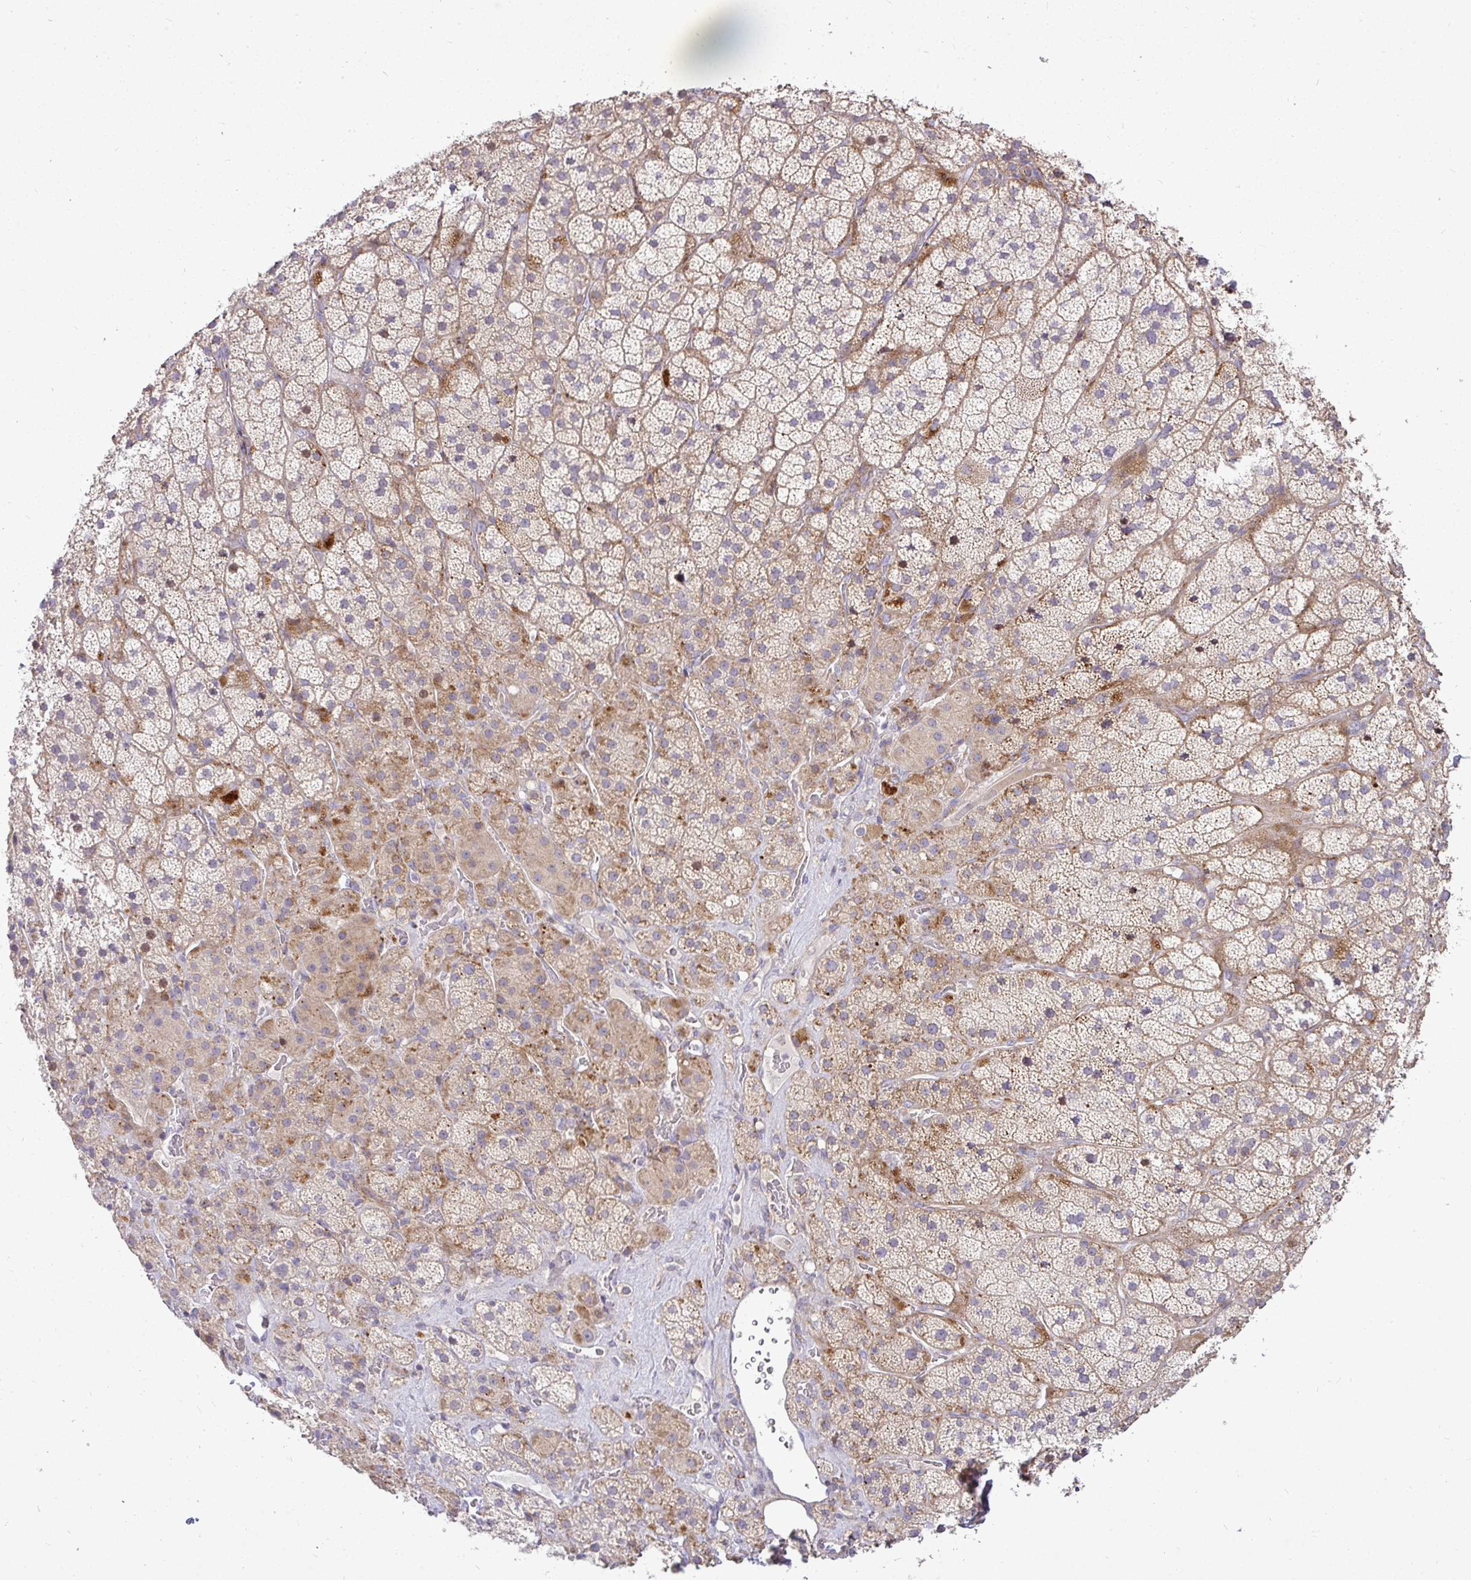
{"staining": {"intensity": "strong", "quantity": "25%-75%", "location": "cytoplasmic/membranous"}, "tissue": "adrenal gland", "cell_type": "Glandular cells", "image_type": "normal", "snomed": [{"axis": "morphology", "description": "Normal tissue, NOS"}, {"axis": "topography", "description": "Adrenal gland"}], "caption": "Adrenal gland stained for a protein reveals strong cytoplasmic/membranous positivity in glandular cells. The staining is performed using DAB (3,3'-diaminobenzidine) brown chromogen to label protein expression. The nuclei are counter-stained blue using hematoxylin.", "gene": "STRIP1", "patient": {"sex": "male", "age": 57}}